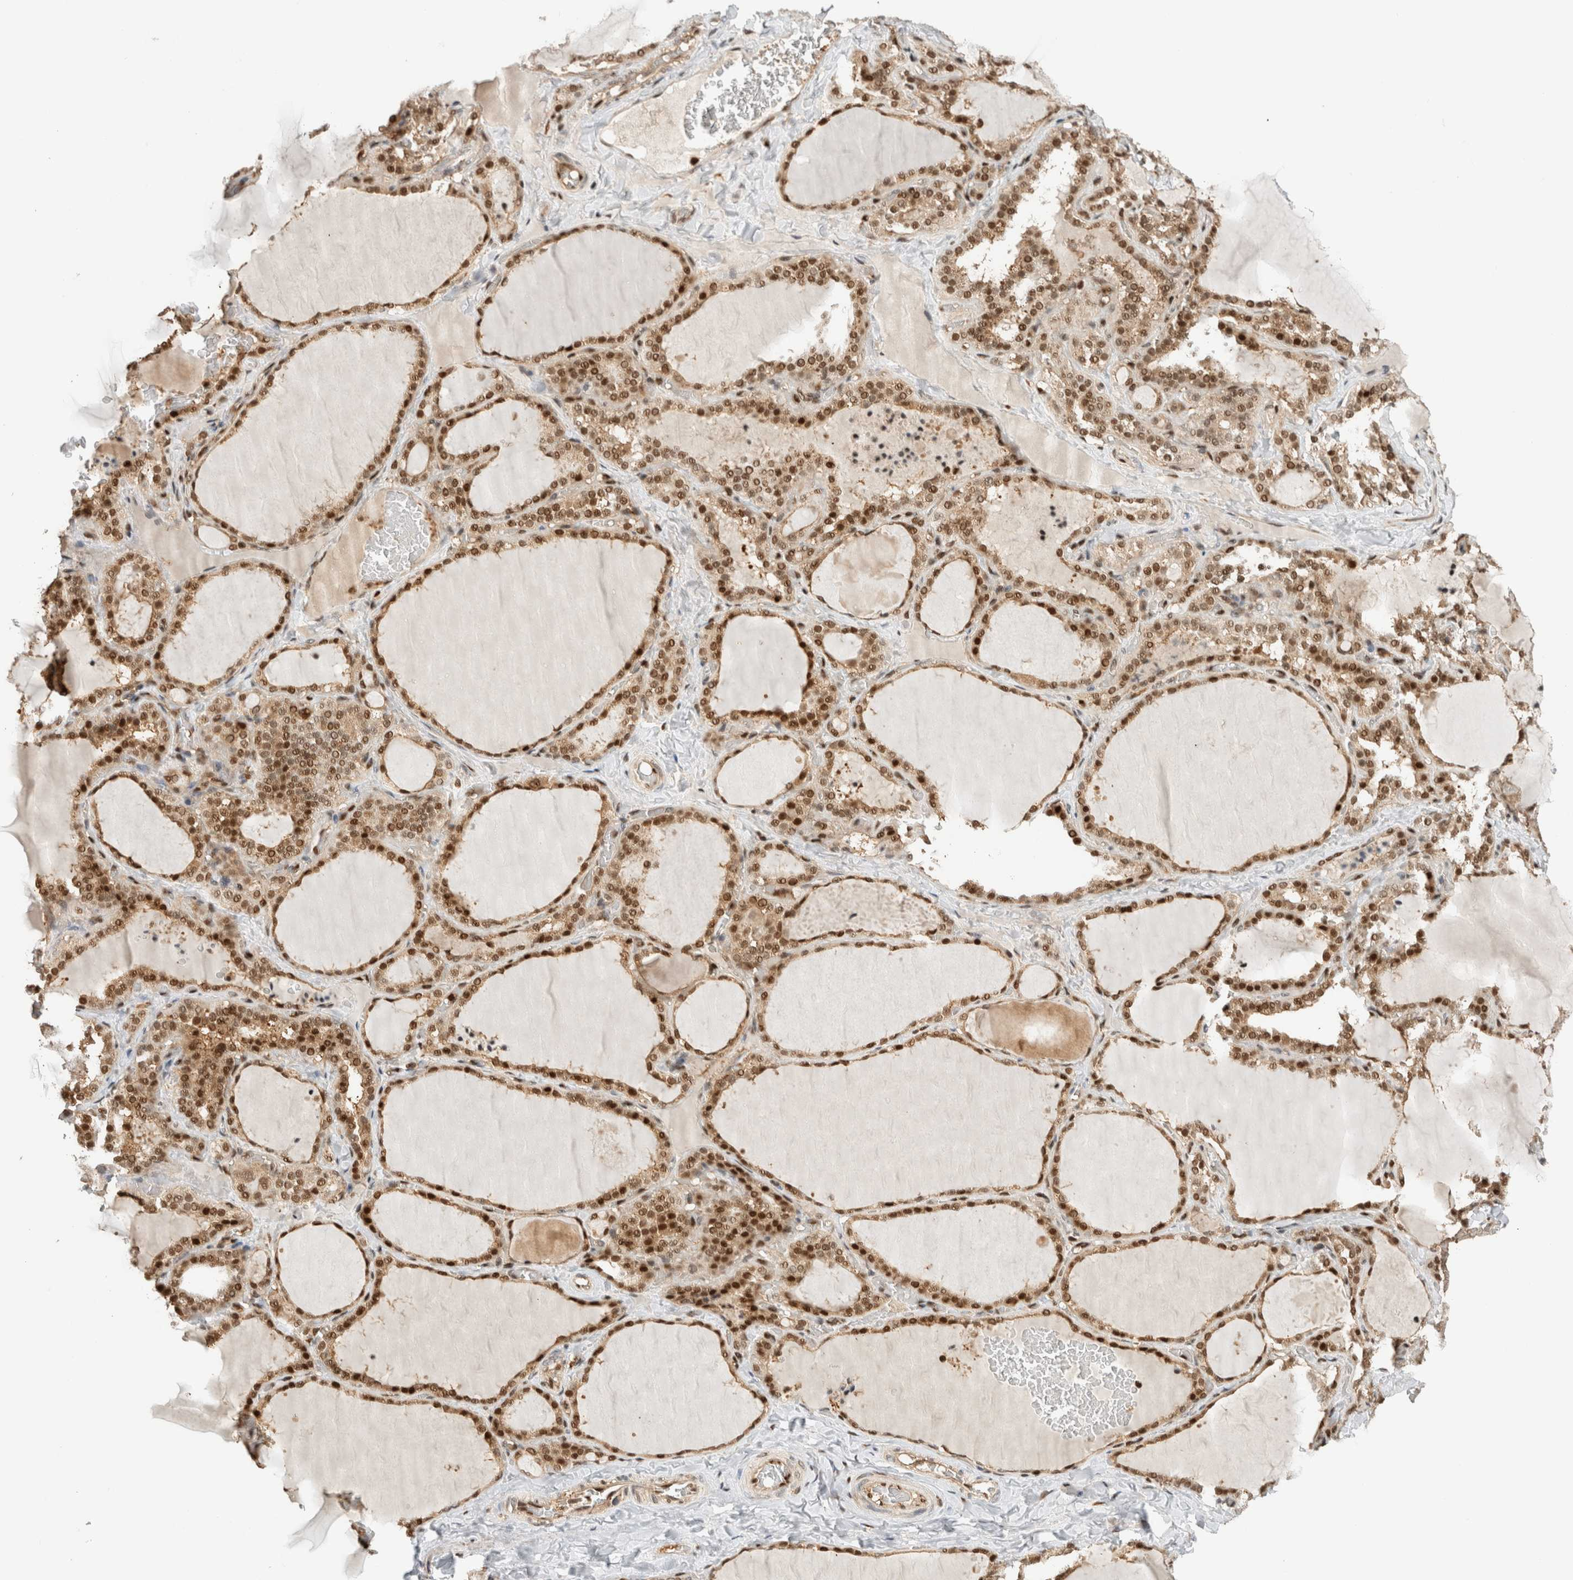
{"staining": {"intensity": "moderate", "quantity": ">75%", "location": "cytoplasmic/membranous,nuclear"}, "tissue": "thyroid gland", "cell_type": "Glandular cells", "image_type": "normal", "snomed": [{"axis": "morphology", "description": "Normal tissue, NOS"}, {"axis": "topography", "description": "Thyroid gland"}], "caption": "A histopathology image of thyroid gland stained for a protein shows moderate cytoplasmic/membranous,nuclear brown staining in glandular cells. (brown staining indicates protein expression, while blue staining denotes nuclei).", "gene": "SNRNP40", "patient": {"sex": "female", "age": 22}}